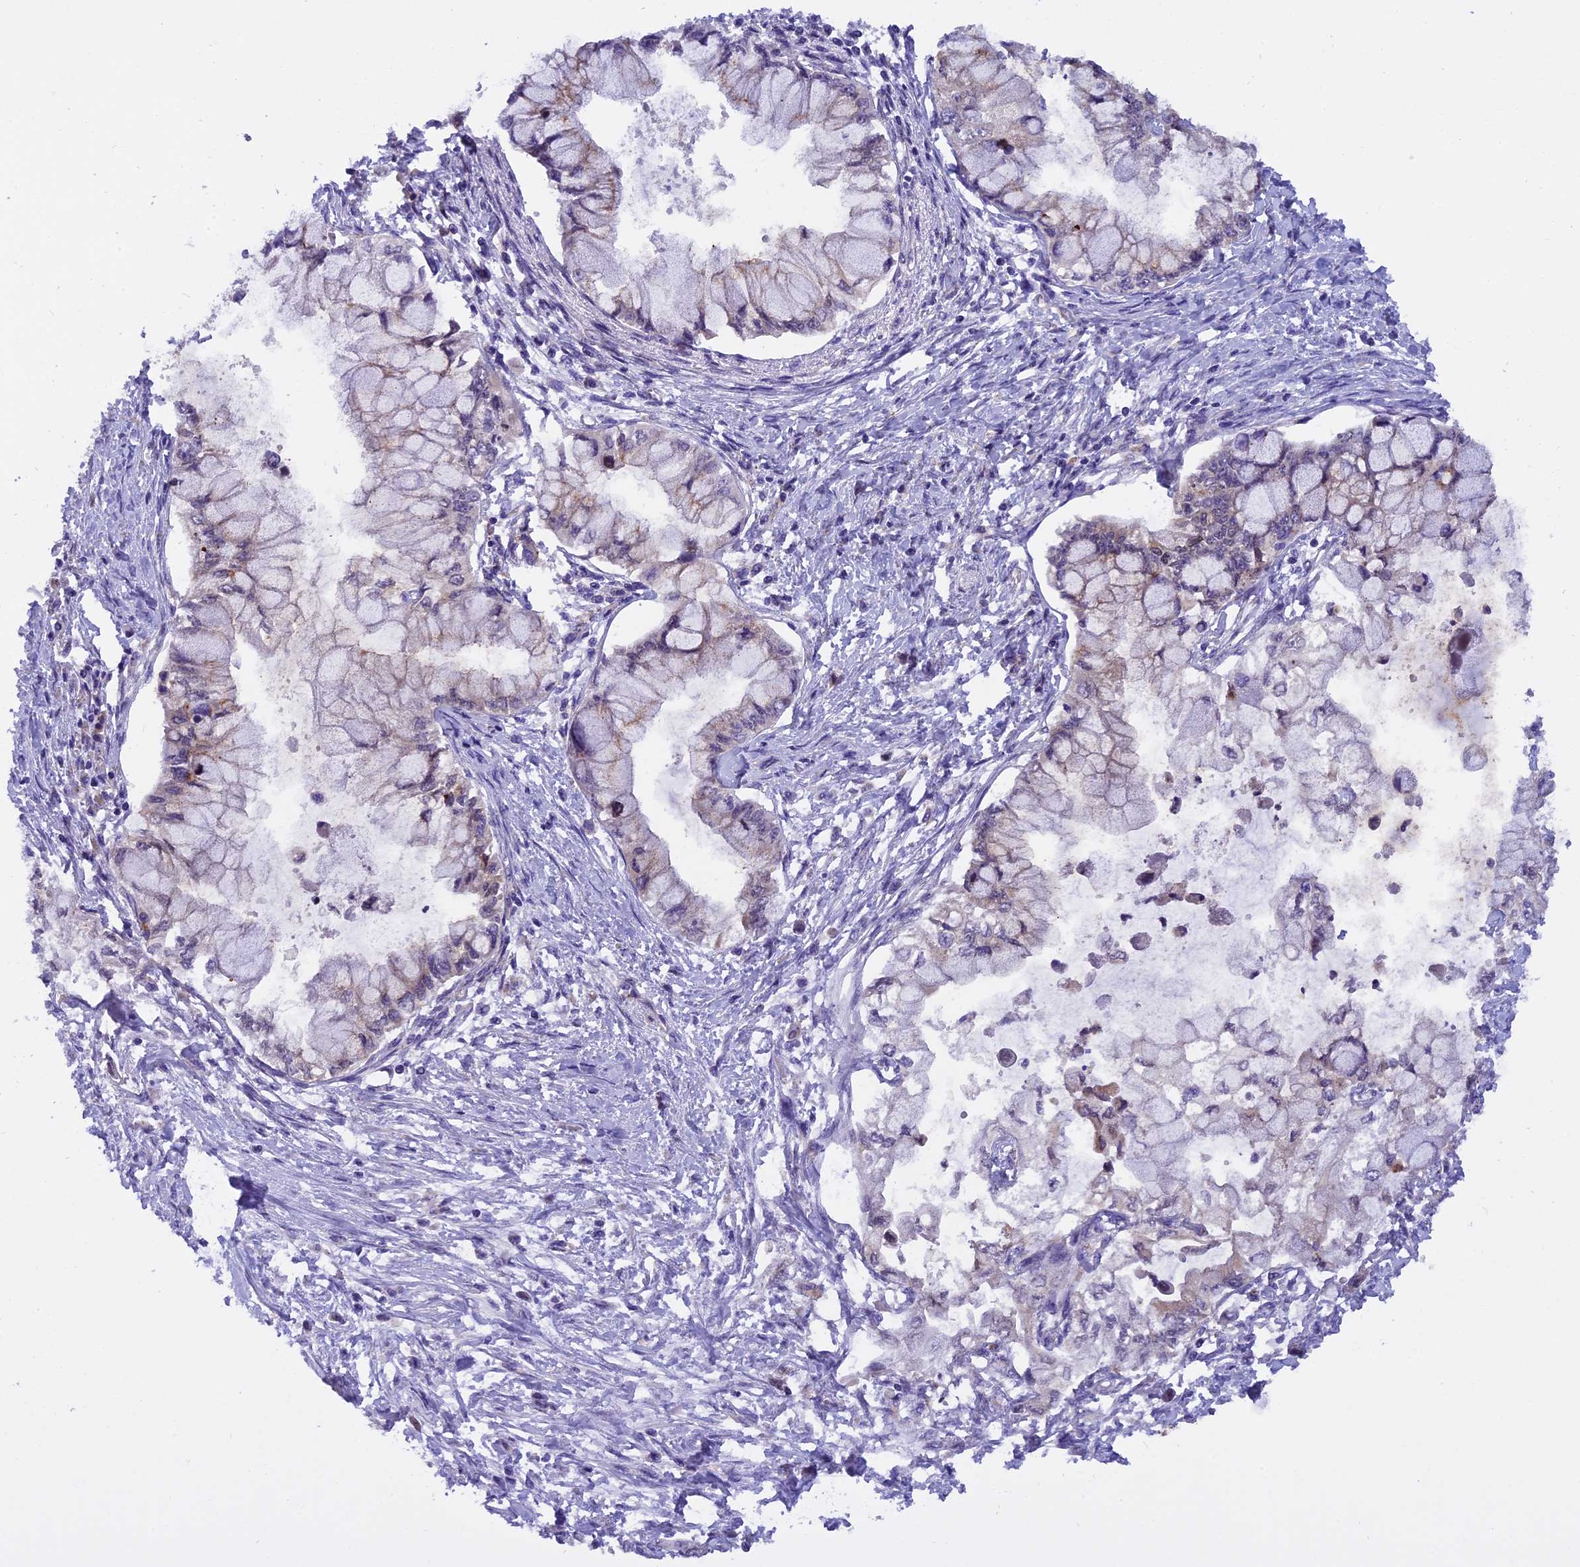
{"staining": {"intensity": "negative", "quantity": "none", "location": "none"}, "tissue": "pancreatic cancer", "cell_type": "Tumor cells", "image_type": "cancer", "snomed": [{"axis": "morphology", "description": "Adenocarcinoma, NOS"}, {"axis": "topography", "description": "Pancreas"}], "caption": "An IHC micrograph of pancreatic cancer (adenocarcinoma) is shown. There is no staining in tumor cells of pancreatic cancer (adenocarcinoma).", "gene": "CHMP2A", "patient": {"sex": "male", "age": 48}}